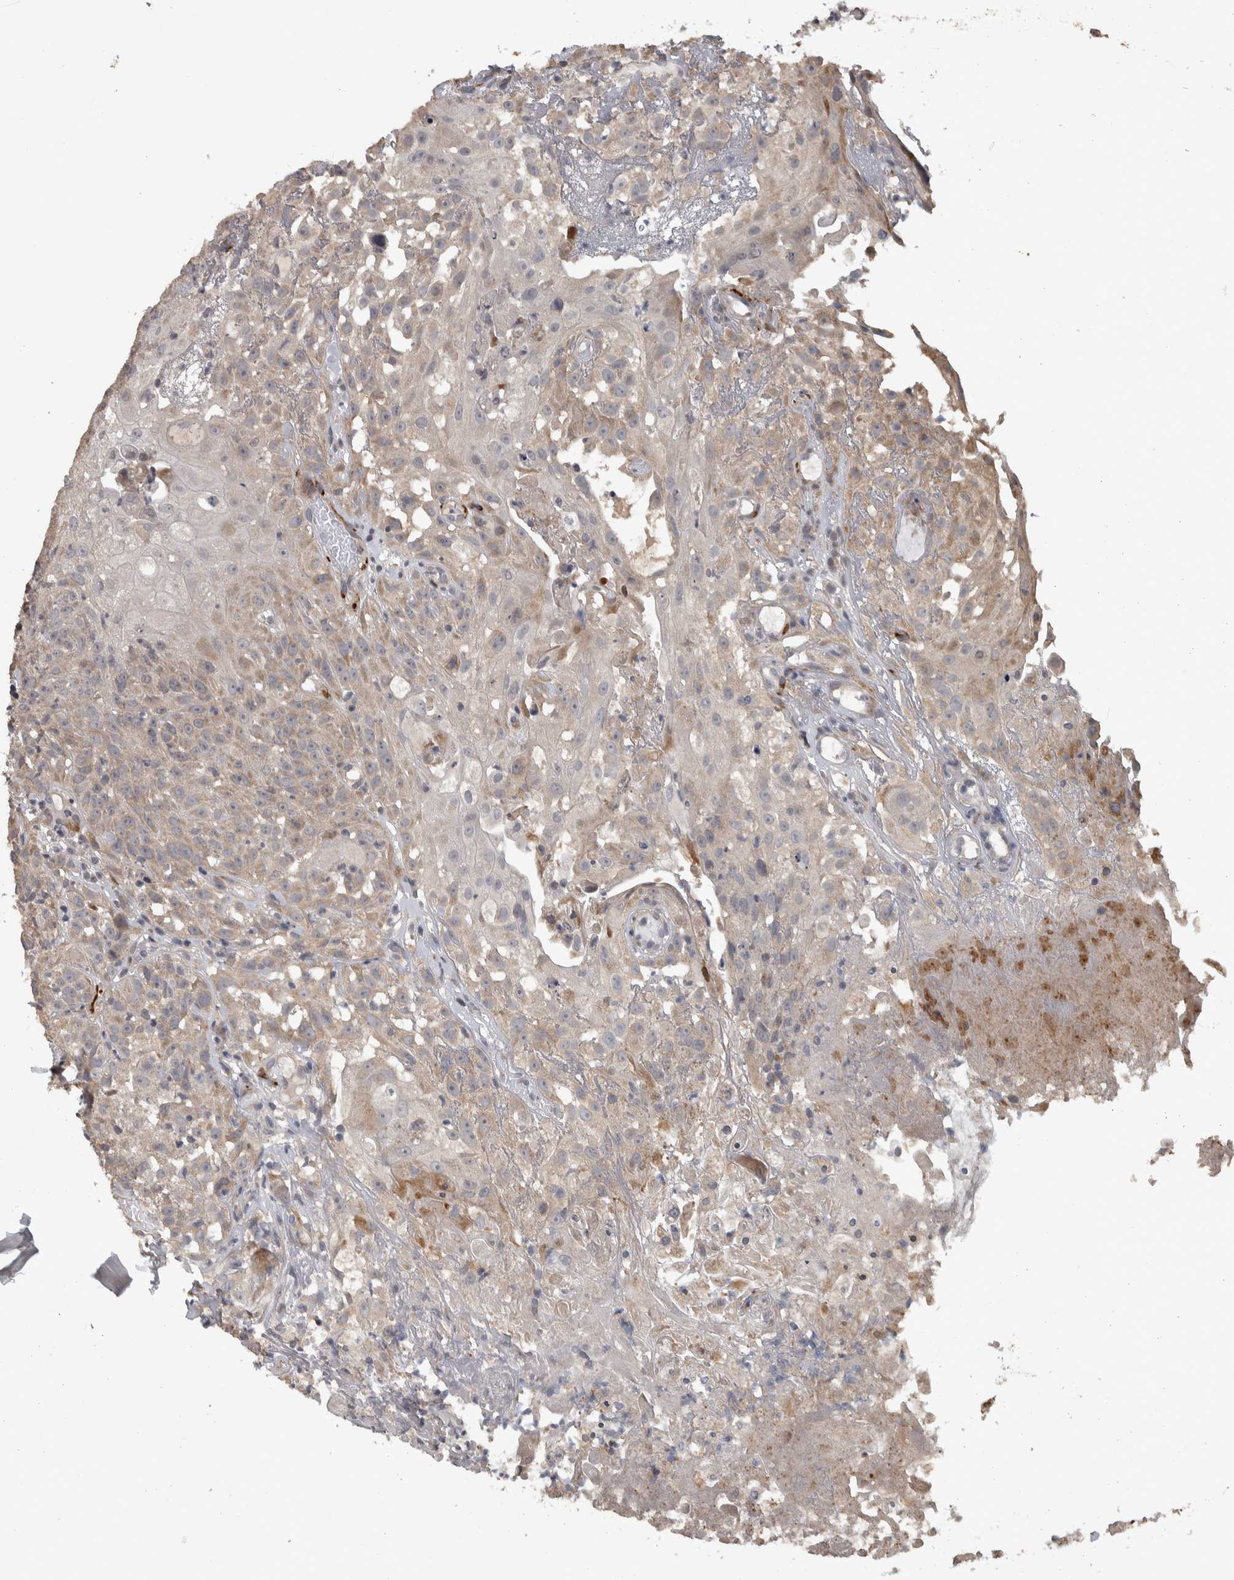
{"staining": {"intensity": "moderate", "quantity": "25%-75%", "location": "cytoplasmic/membranous"}, "tissue": "oral mucosa", "cell_type": "Squamous epithelial cells", "image_type": "normal", "snomed": [{"axis": "morphology", "description": "Normal tissue, NOS"}, {"axis": "topography", "description": "Oral tissue"}], "caption": "Immunohistochemical staining of benign oral mucosa shows medium levels of moderate cytoplasmic/membranous expression in approximately 25%-75% of squamous epithelial cells.", "gene": "ERAL1", "patient": {"sex": "male", "age": 60}}